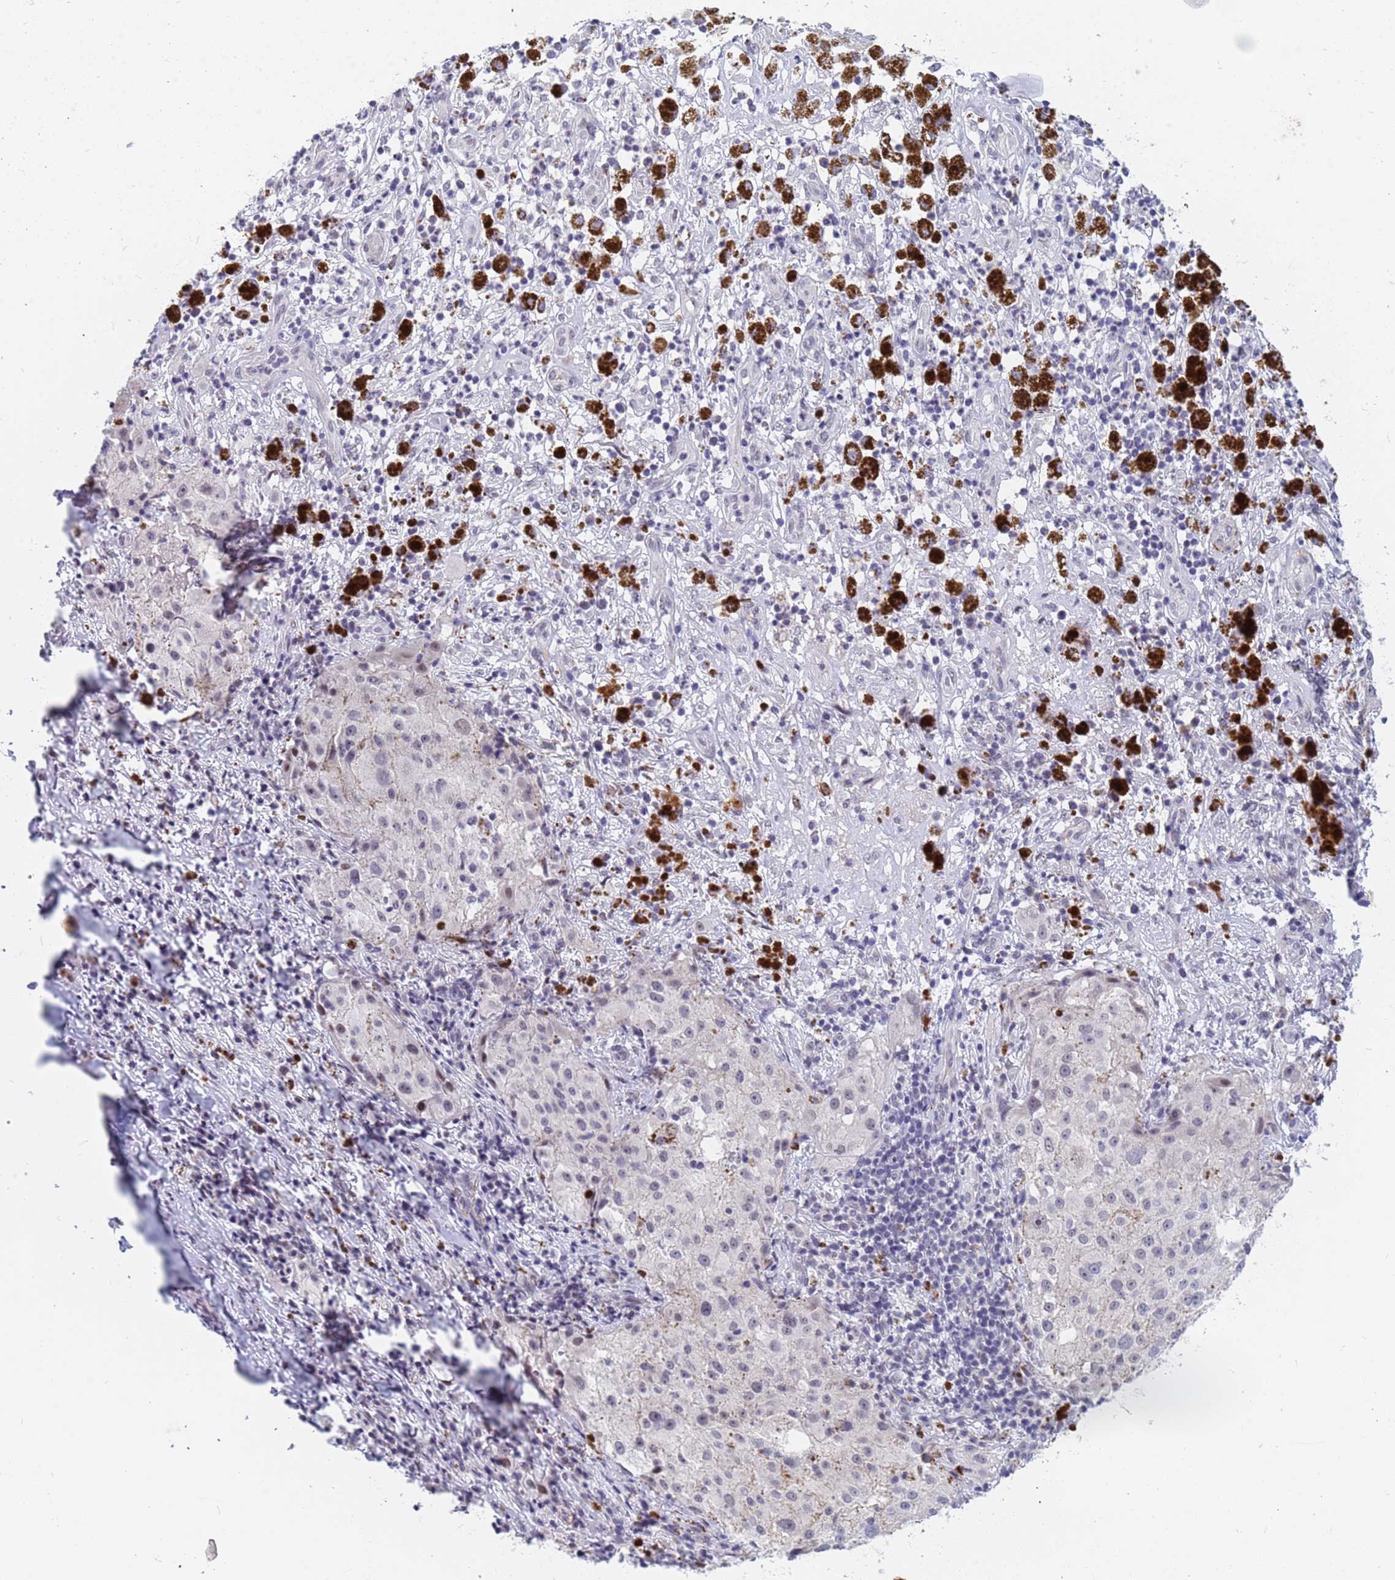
{"staining": {"intensity": "negative", "quantity": "none", "location": "none"}, "tissue": "melanoma", "cell_type": "Tumor cells", "image_type": "cancer", "snomed": [{"axis": "morphology", "description": "Necrosis, NOS"}, {"axis": "morphology", "description": "Malignant melanoma, NOS"}, {"axis": "topography", "description": "Skin"}], "caption": "Human melanoma stained for a protein using immunohistochemistry (IHC) displays no positivity in tumor cells.", "gene": "CXorf65", "patient": {"sex": "female", "age": 87}}